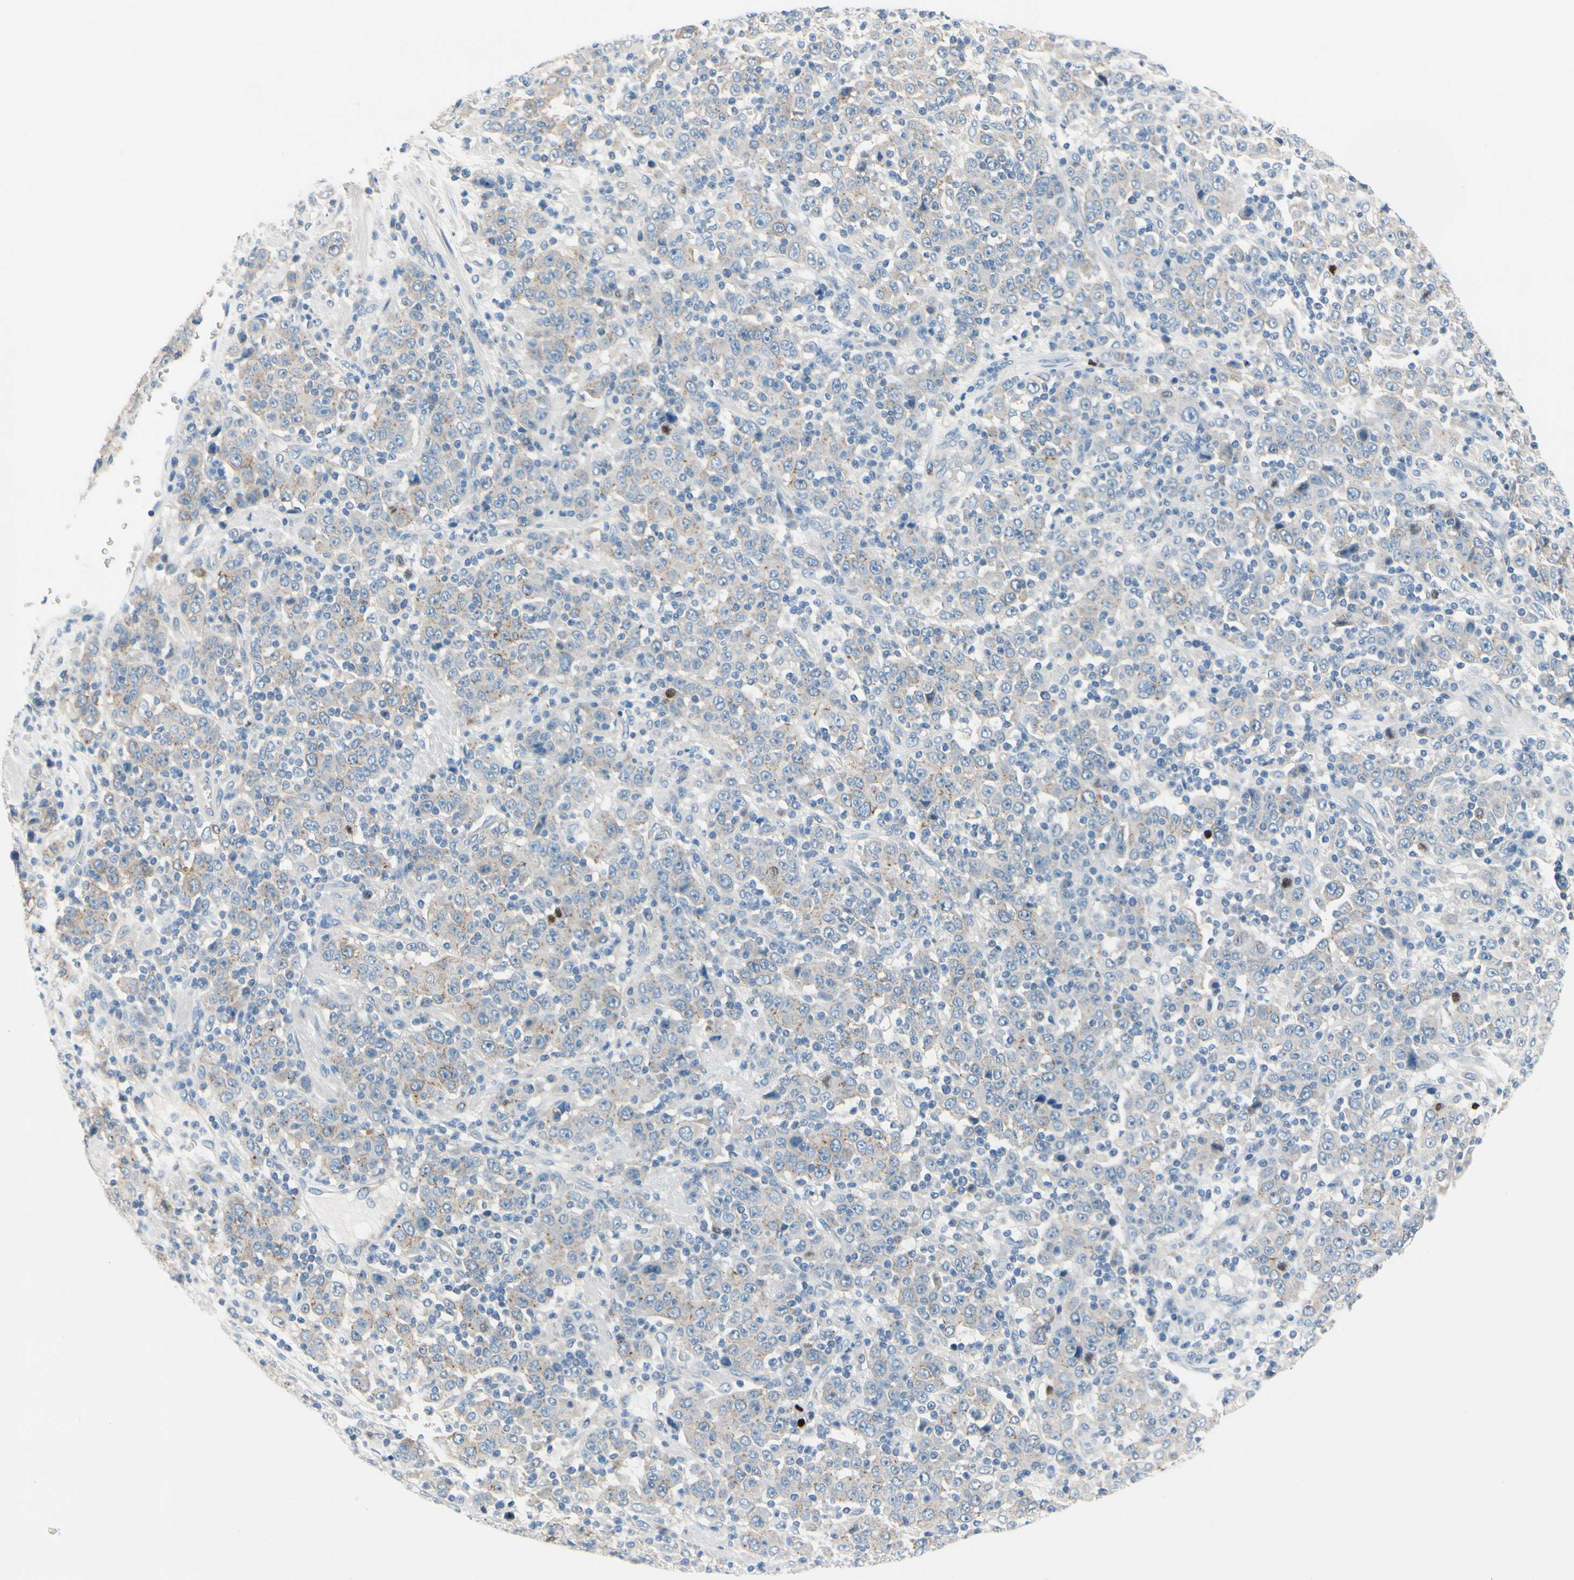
{"staining": {"intensity": "moderate", "quantity": "<25%", "location": "cytoplasmic/membranous"}, "tissue": "stomach cancer", "cell_type": "Tumor cells", "image_type": "cancer", "snomed": [{"axis": "morphology", "description": "Normal tissue, NOS"}, {"axis": "morphology", "description": "Adenocarcinoma, NOS"}, {"axis": "topography", "description": "Stomach, upper"}, {"axis": "topography", "description": "Stomach"}], "caption": "Immunohistochemical staining of human stomach cancer exhibits low levels of moderate cytoplasmic/membranous expression in about <25% of tumor cells. (DAB (3,3'-diaminobenzidine) IHC with brightfield microscopy, high magnification).", "gene": "CKAP2", "patient": {"sex": "male", "age": 59}}